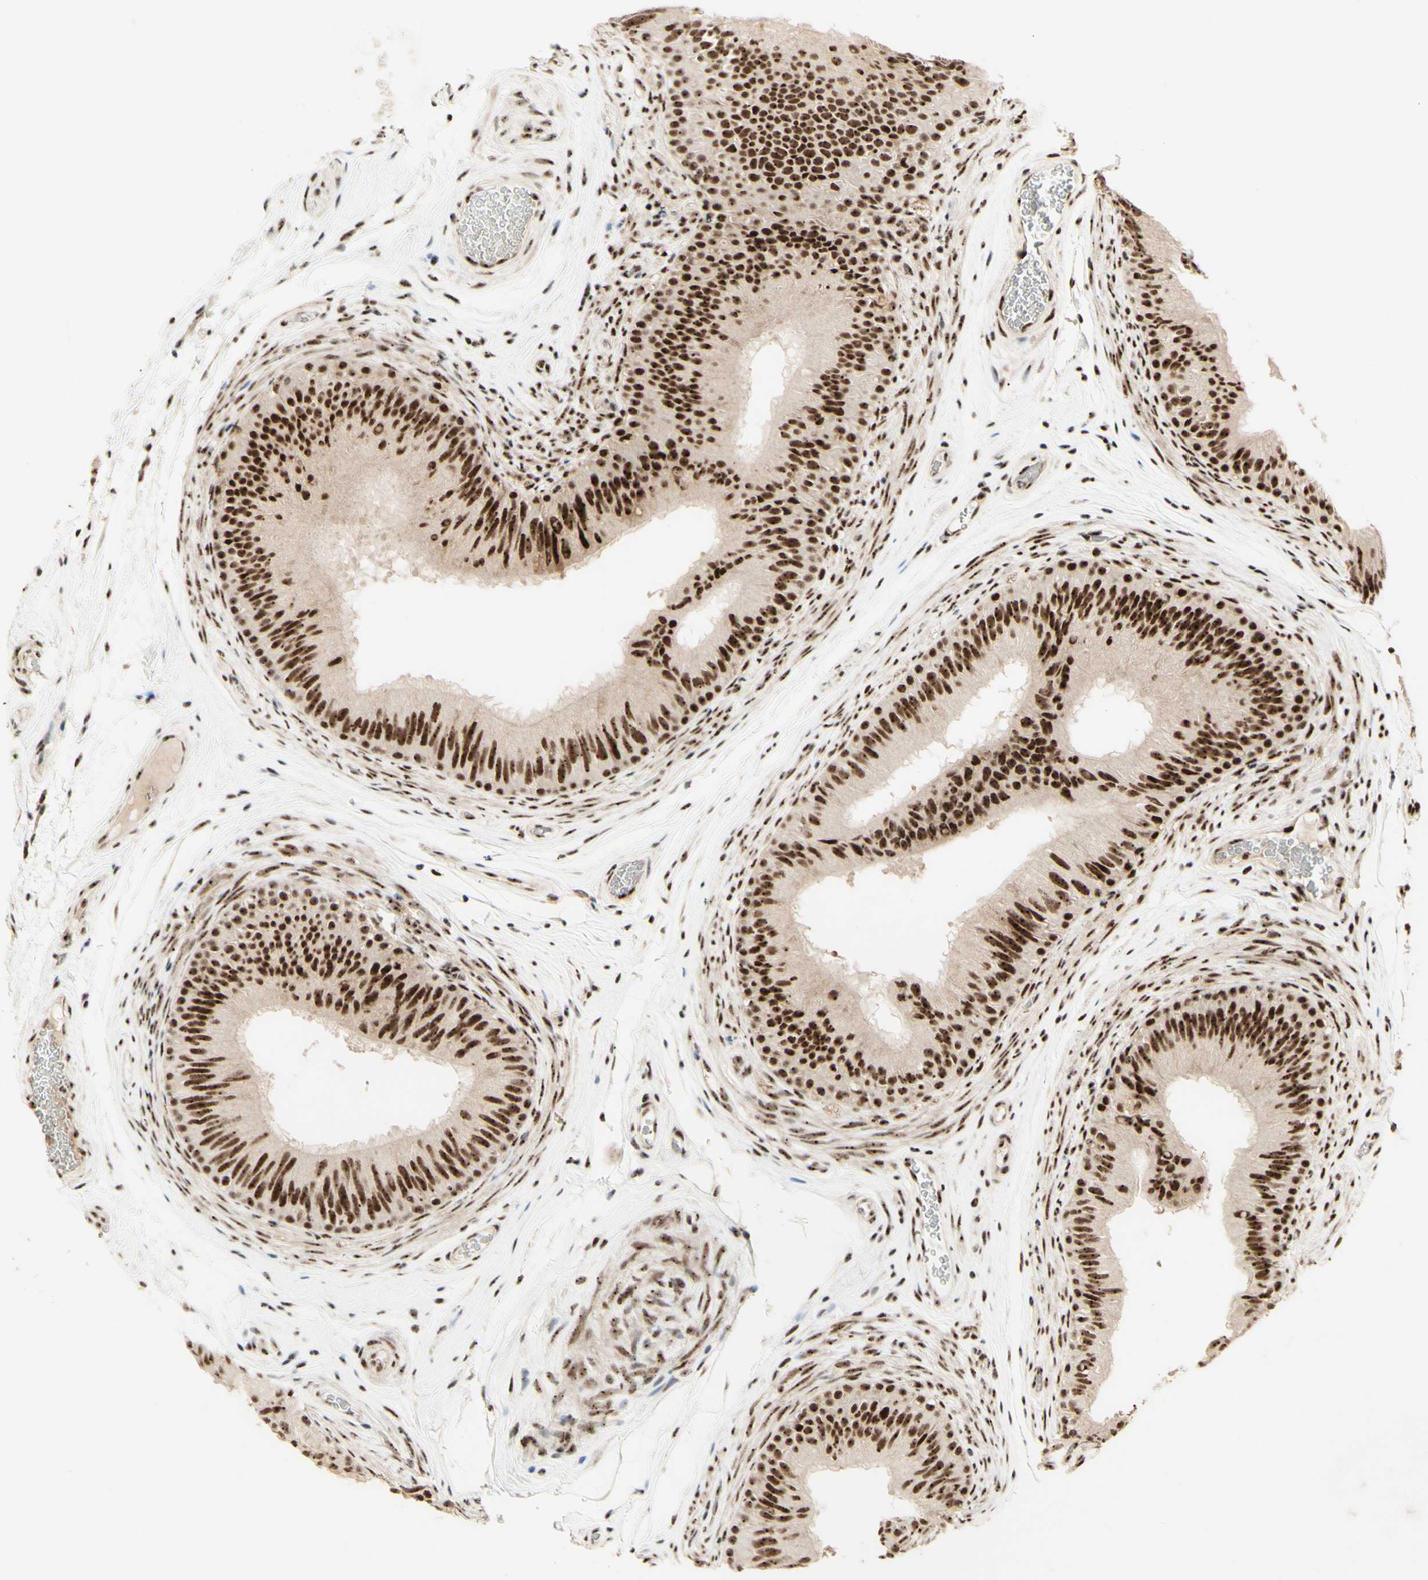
{"staining": {"intensity": "strong", "quantity": "25%-75%", "location": "cytoplasmic/membranous,nuclear"}, "tissue": "epididymis", "cell_type": "Glandular cells", "image_type": "normal", "snomed": [{"axis": "morphology", "description": "Normal tissue, NOS"}, {"axis": "topography", "description": "Epididymis"}], "caption": "Strong cytoplasmic/membranous,nuclear staining is present in about 25%-75% of glandular cells in benign epididymis. The protein is stained brown, and the nuclei are stained in blue (DAB IHC with brightfield microscopy, high magnification).", "gene": "DHX9", "patient": {"sex": "male", "age": 36}}